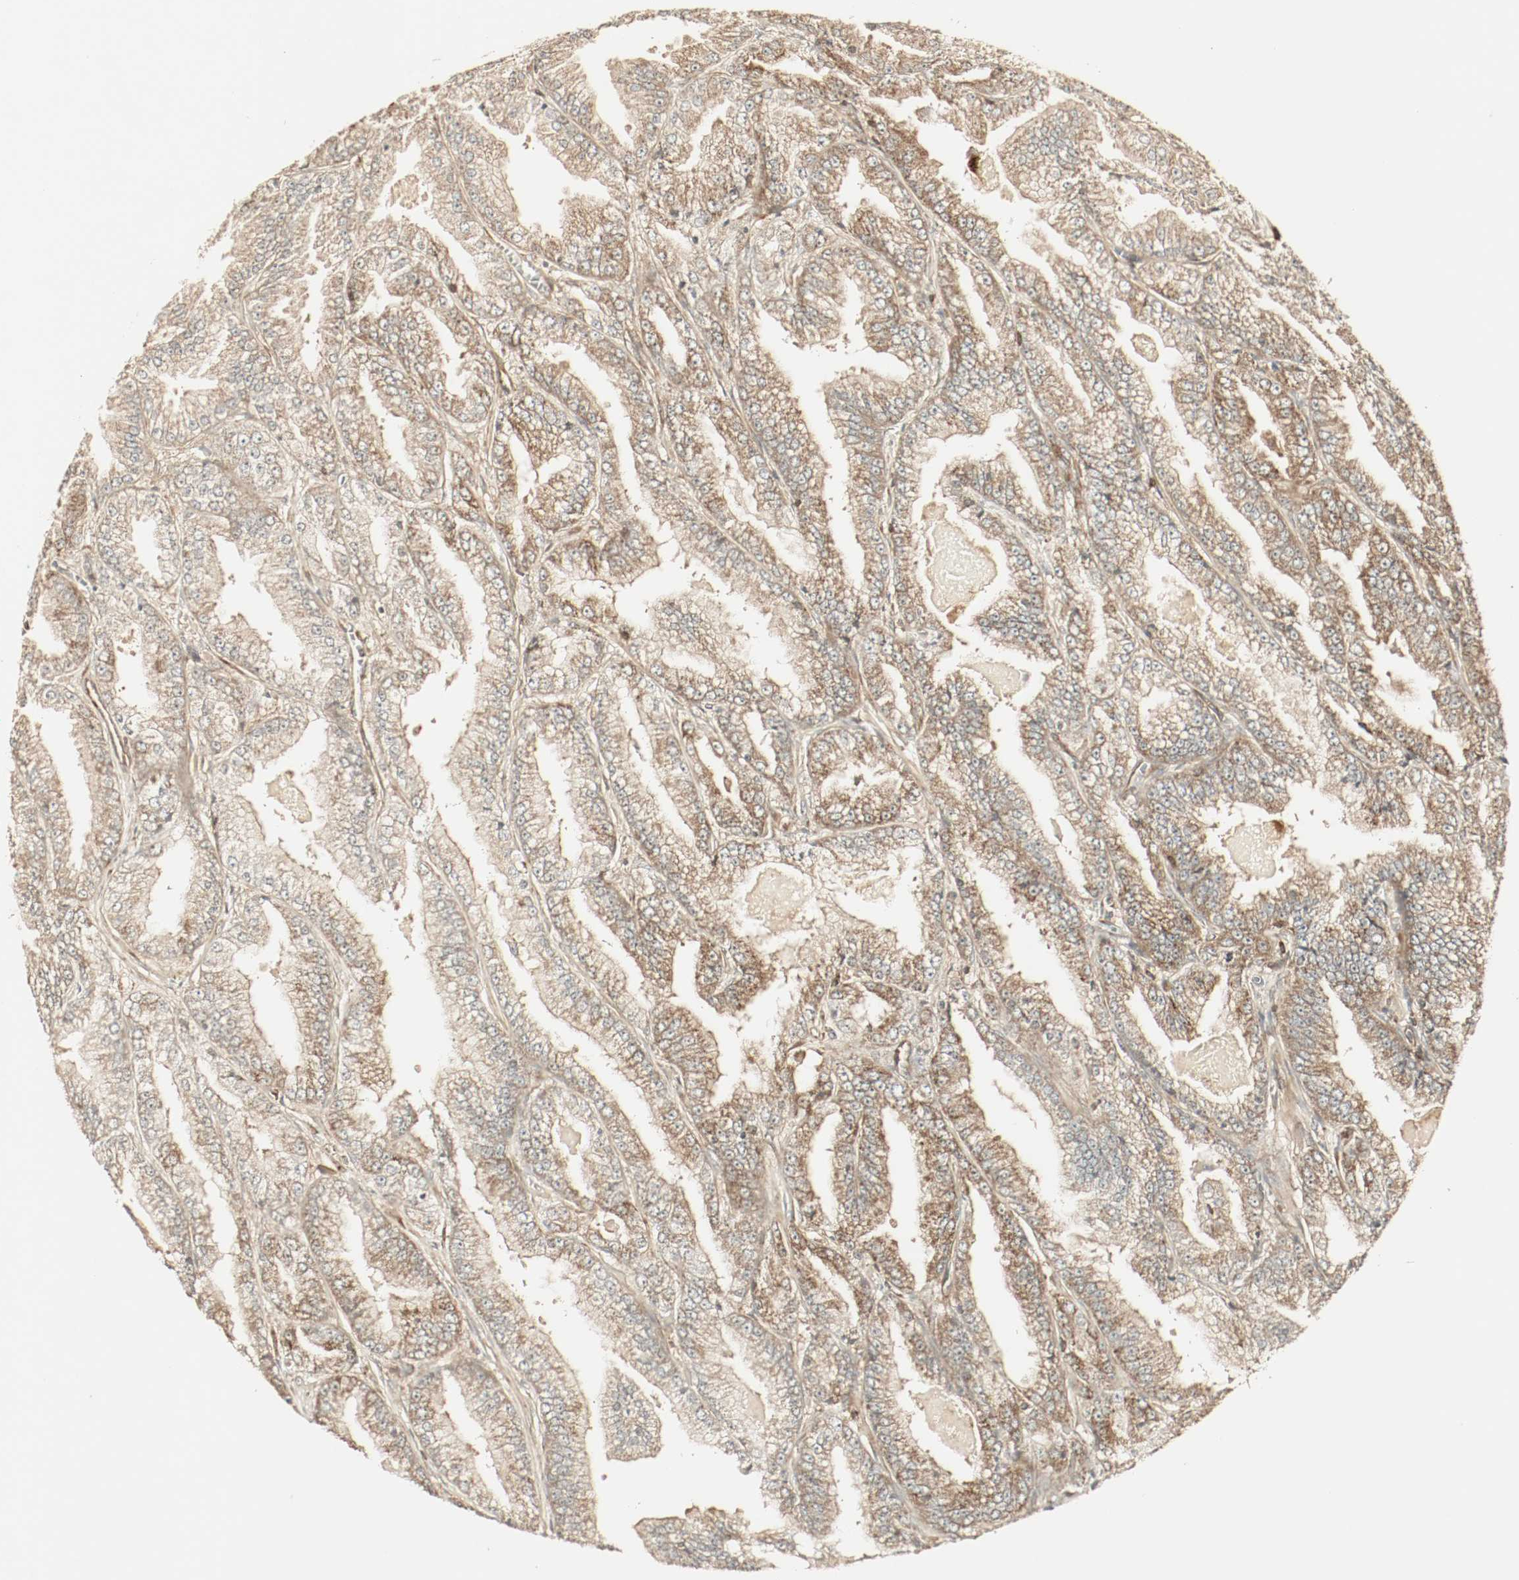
{"staining": {"intensity": "moderate", "quantity": ">75%", "location": "cytoplasmic/membranous"}, "tissue": "prostate cancer", "cell_type": "Tumor cells", "image_type": "cancer", "snomed": [{"axis": "morphology", "description": "Adenocarcinoma, High grade"}, {"axis": "topography", "description": "Prostate"}], "caption": "Prostate cancer stained for a protein exhibits moderate cytoplasmic/membranous positivity in tumor cells.", "gene": "PLCG1", "patient": {"sex": "male", "age": 61}}